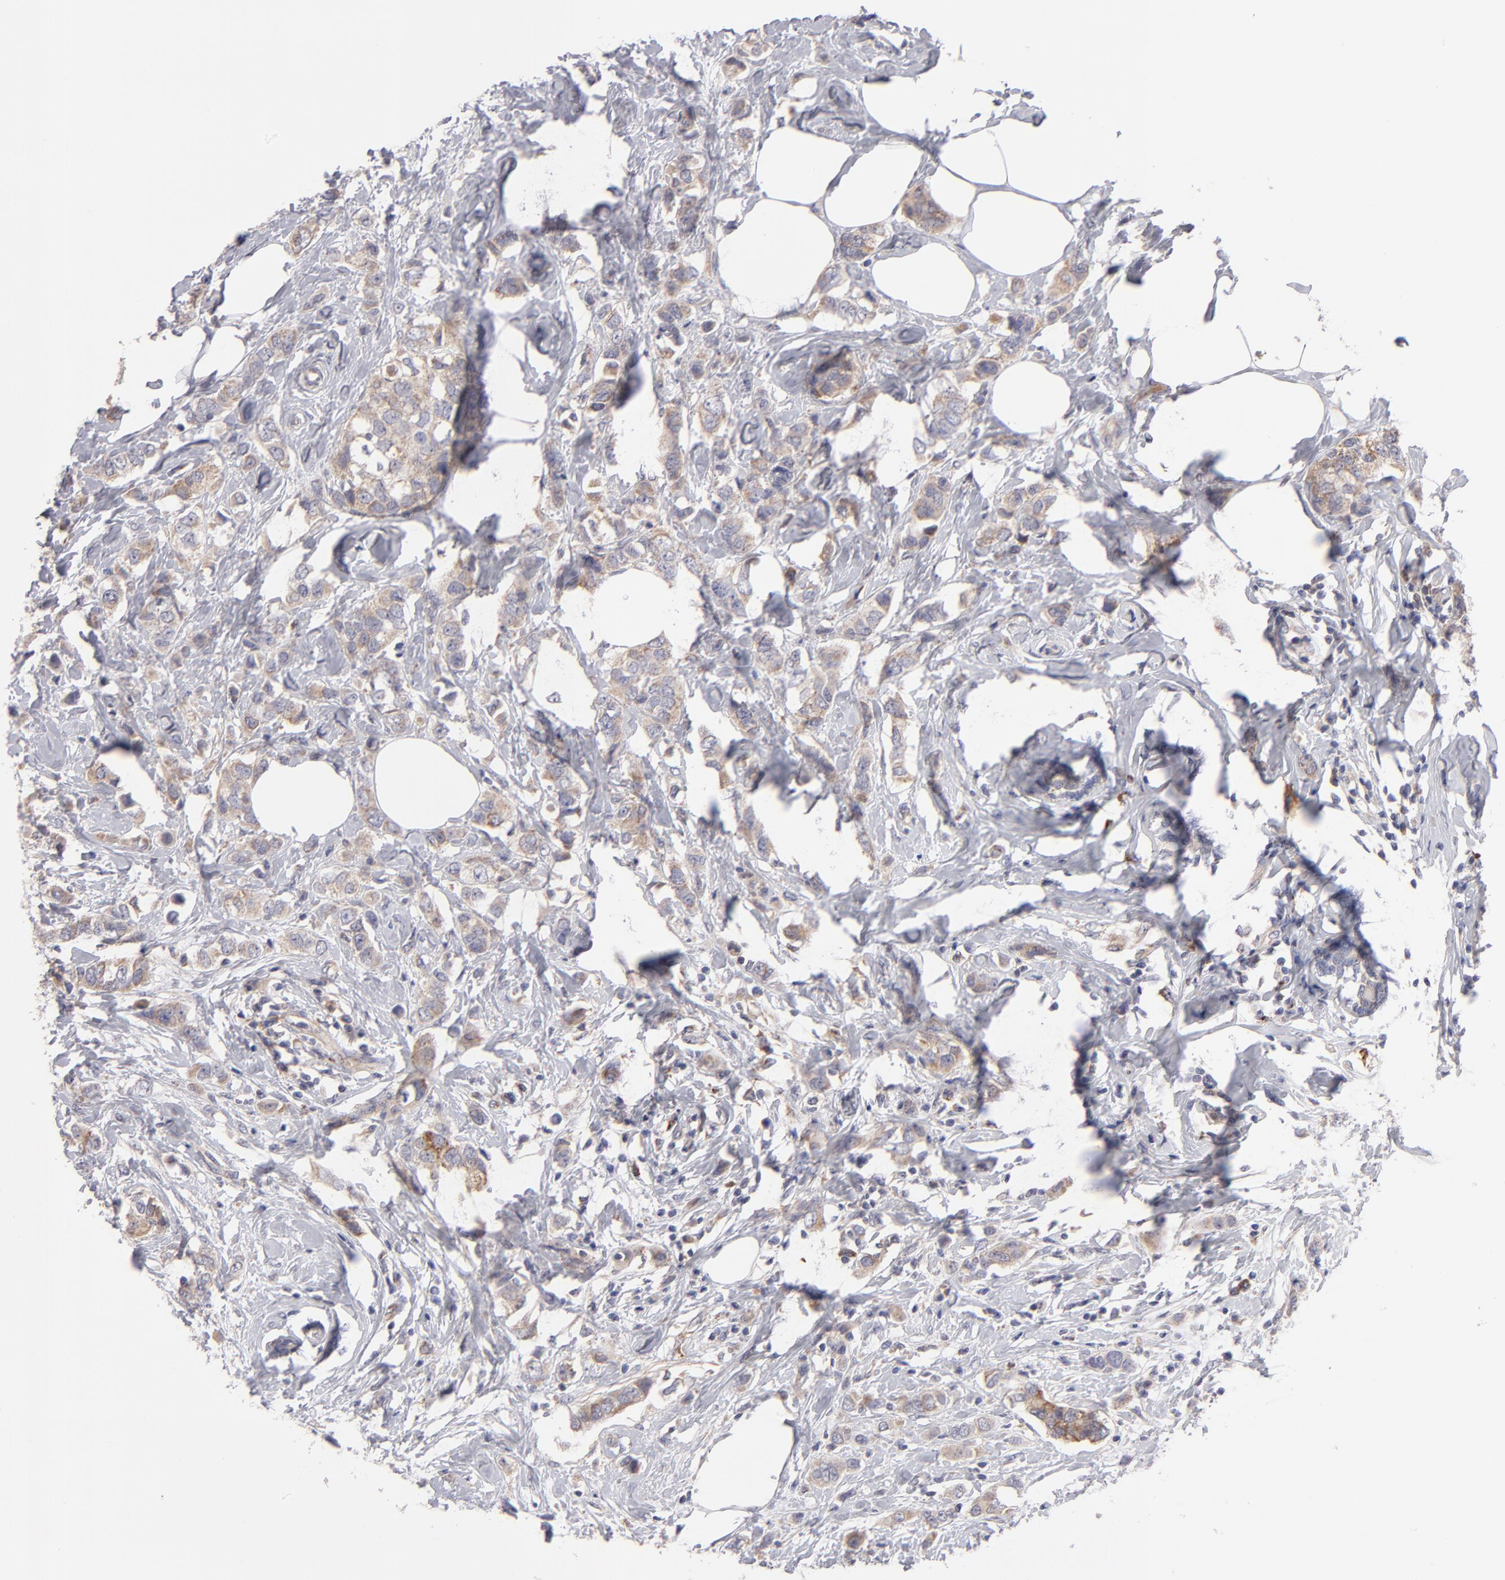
{"staining": {"intensity": "weak", "quantity": ">75%", "location": "cytoplasmic/membranous"}, "tissue": "breast cancer", "cell_type": "Tumor cells", "image_type": "cancer", "snomed": [{"axis": "morphology", "description": "Normal tissue, NOS"}, {"axis": "morphology", "description": "Duct carcinoma"}, {"axis": "topography", "description": "Breast"}], "caption": "The image exhibits a brown stain indicating the presence of a protein in the cytoplasmic/membranous of tumor cells in invasive ductal carcinoma (breast).", "gene": "HCCS", "patient": {"sex": "female", "age": 50}}